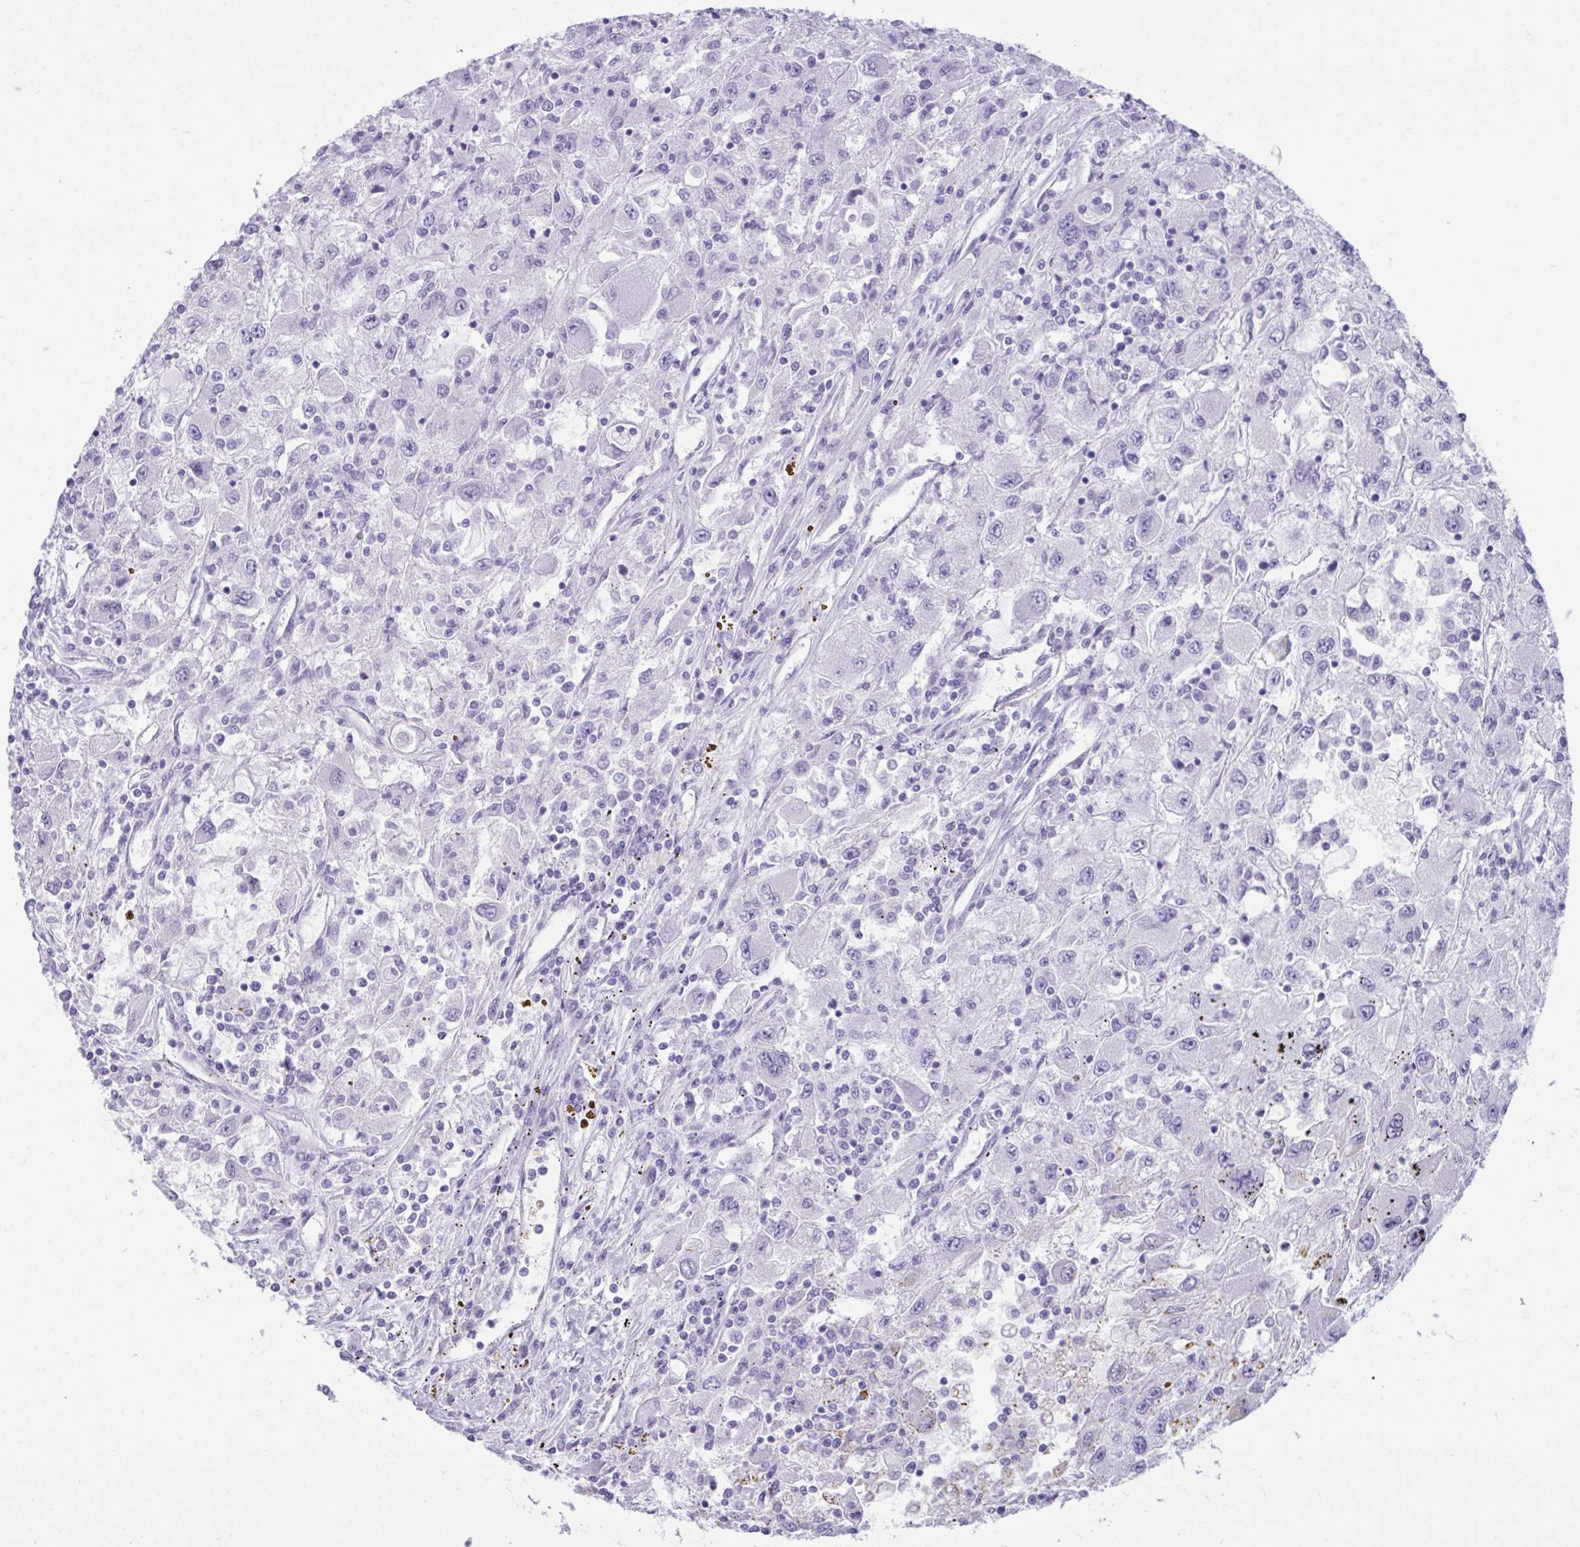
{"staining": {"intensity": "negative", "quantity": "none", "location": "none"}, "tissue": "renal cancer", "cell_type": "Tumor cells", "image_type": "cancer", "snomed": [{"axis": "morphology", "description": "Adenocarcinoma, NOS"}, {"axis": "topography", "description": "Kidney"}], "caption": "IHC histopathology image of renal cancer stained for a protein (brown), which demonstrates no staining in tumor cells. (DAB IHC with hematoxylin counter stain).", "gene": "PSCA", "patient": {"sex": "female", "age": 67}}